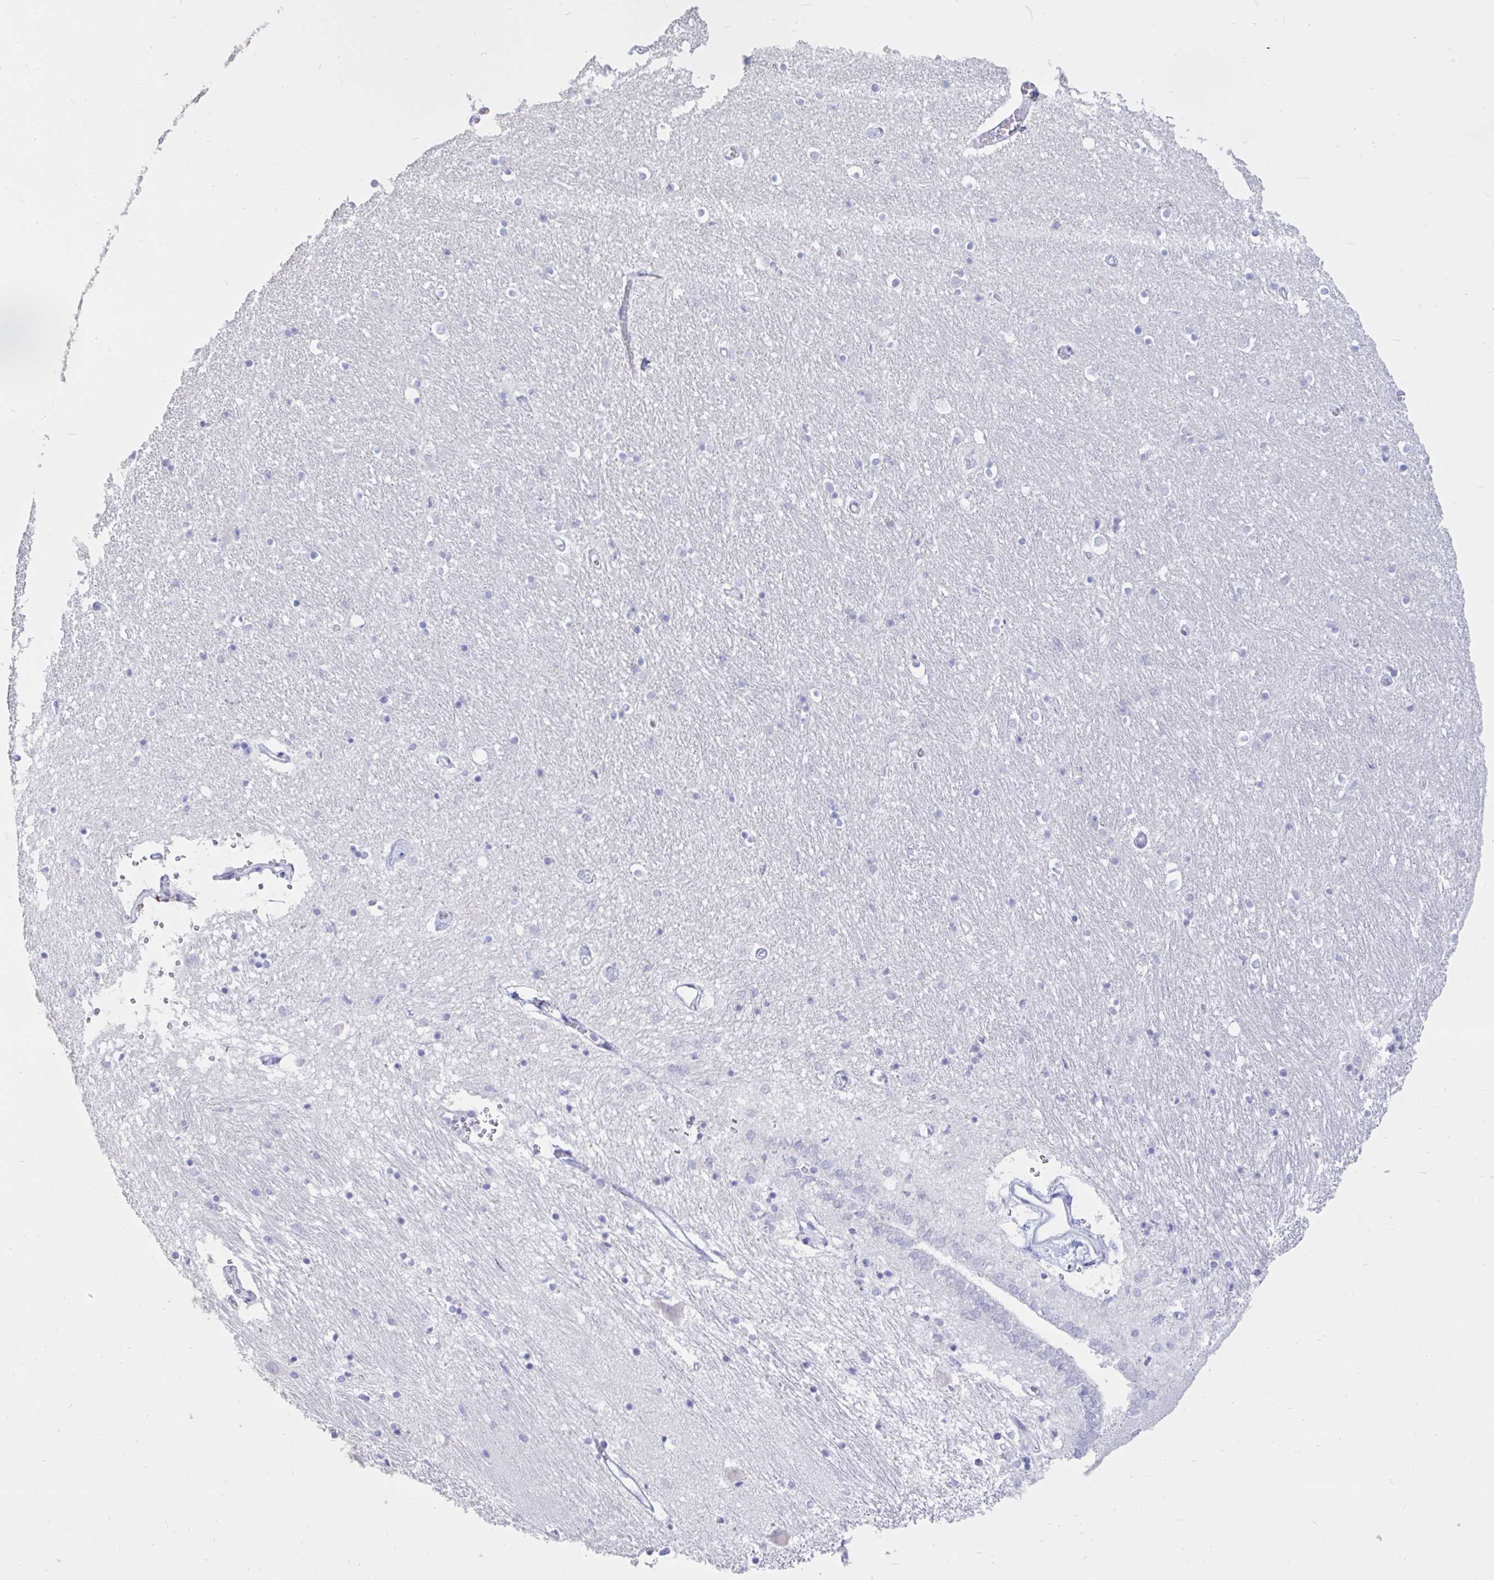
{"staining": {"intensity": "negative", "quantity": "none", "location": "none"}, "tissue": "caudate", "cell_type": "Glial cells", "image_type": "normal", "snomed": [{"axis": "morphology", "description": "Normal tissue, NOS"}, {"axis": "topography", "description": "Lateral ventricle wall"}, {"axis": "topography", "description": "Hippocampus"}], "caption": "A histopathology image of caudate stained for a protein exhibits no brown staining in glial cells.", "gene": "TNNC1", "patient": {"sex": "female", "age": 63}}